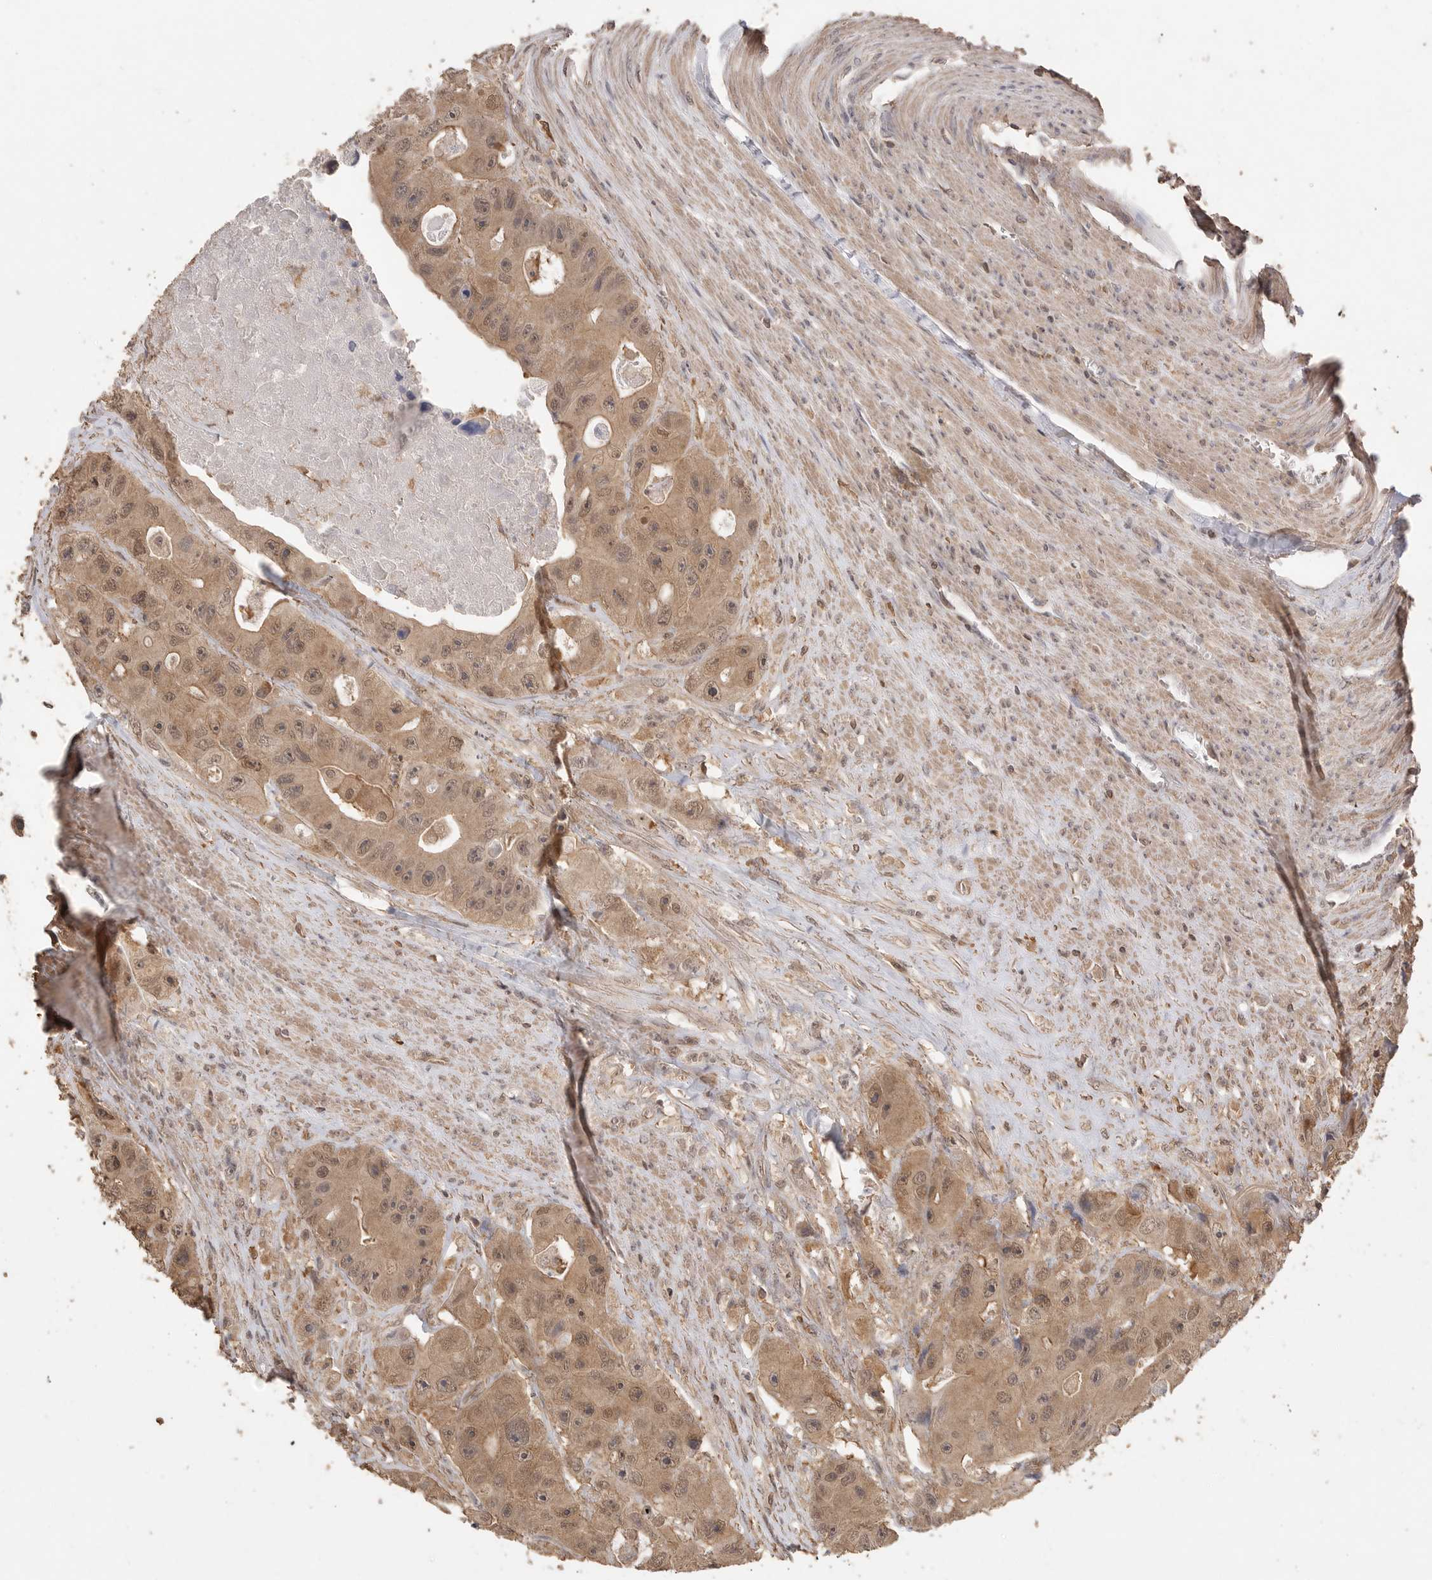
{"staining": {"intensity": "moderate", "quantity": ">75%", "location": "cytoplasmic/membranous,nuclear"}, "tissue": "colorectal cancer", "cell_type": "Tumor cells", "image_type": "cancer", "snomed": [{"axis": "morphology", "description": "Adenocarcinoma, NOS"}, {"axis": "topography", "description": "Colon"}], "caption": "Immunohistochemical staining of adenocarcinoma (colorectal) reveals medium levels of moderate cytoplasmic/membranous and nuclear protein positivity in approximately >75% of tumor cells.", "gene": "MAP2K1", "patient": {"sex": "female", "age": 46}}